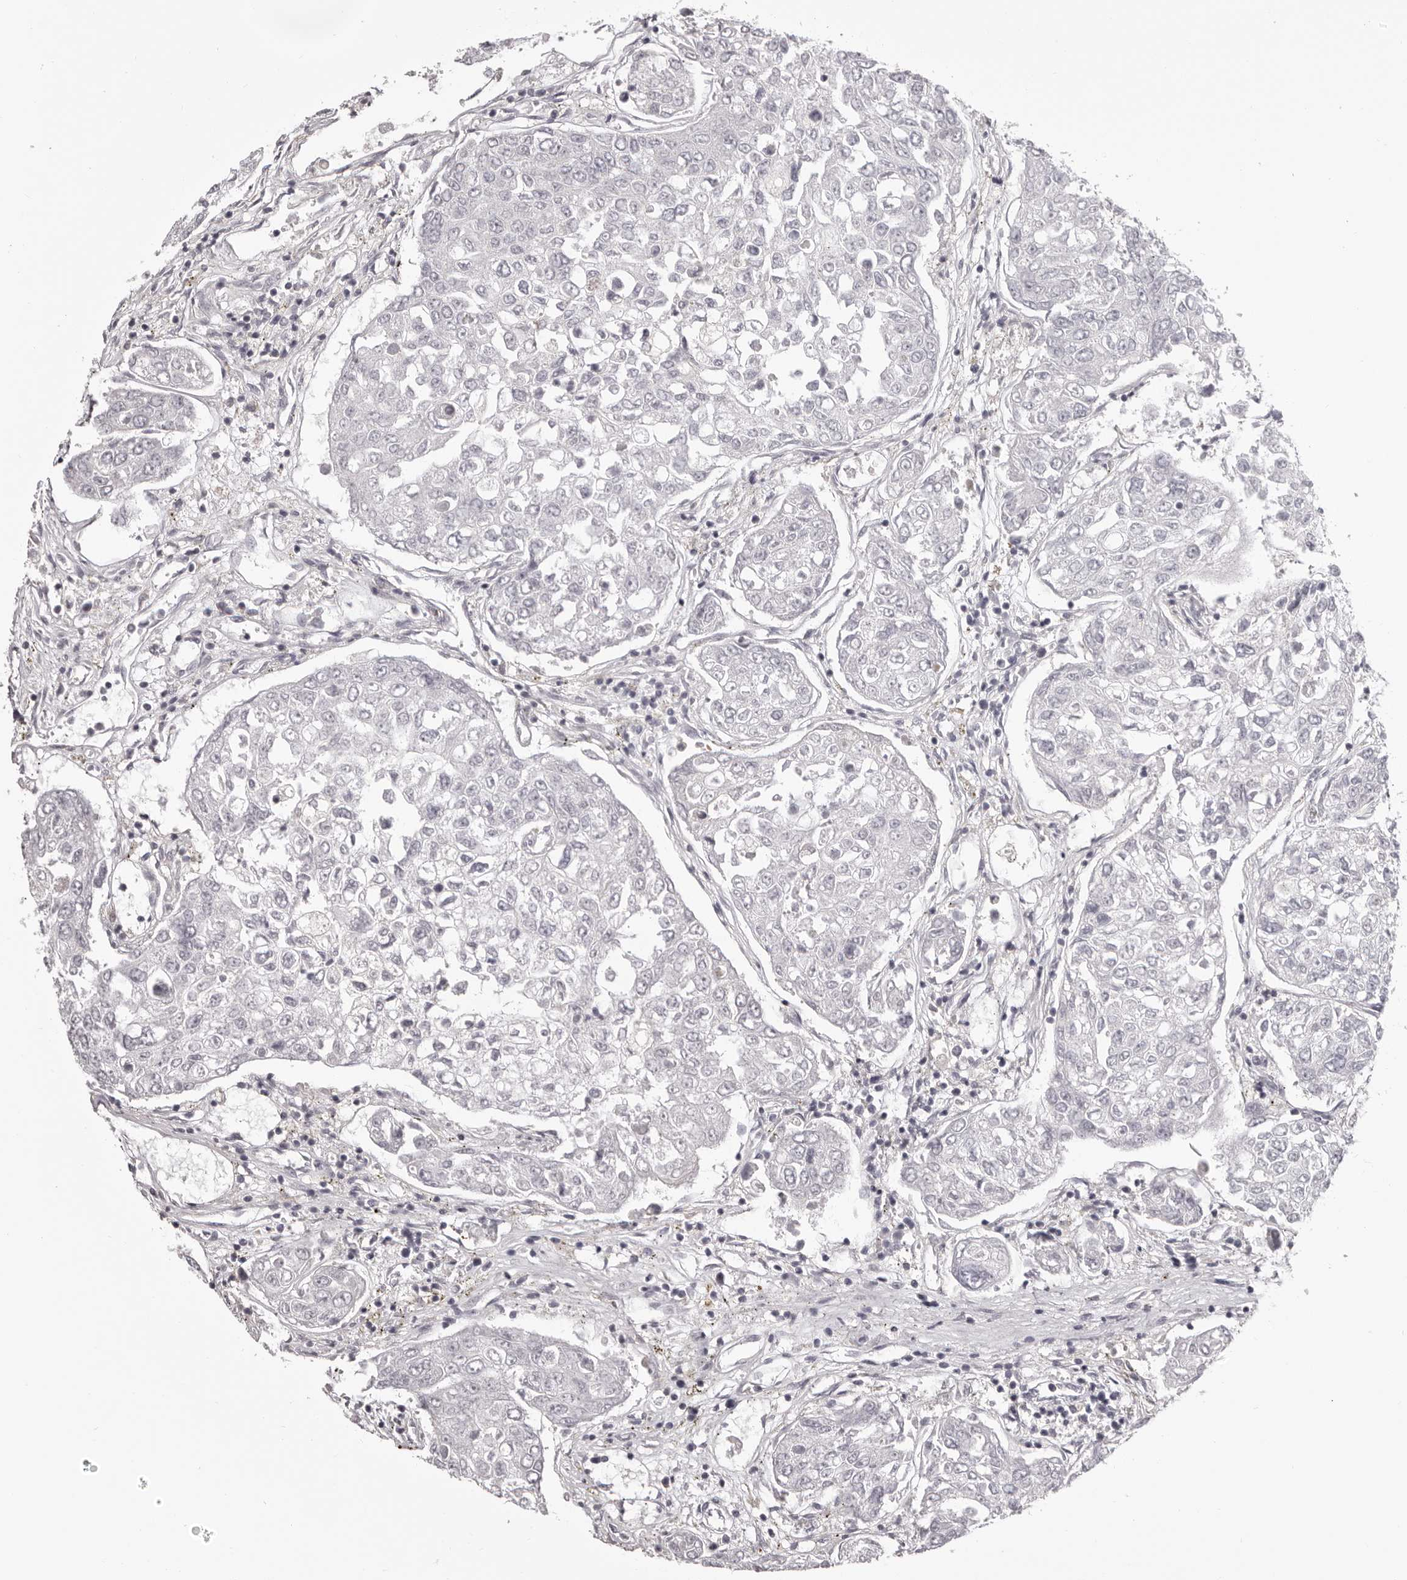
{"staining": {"intensity": "negative", "quantity": "none", "location": "none"}, "tissue": "urothelial cancer", "cell_type": "Tumor cells", "image_type": "cancer", "snomed": [{"axis": "morphology", "description": "Urothelial carcinoma, High grade"}, {"axis": "topography", "description": "Lymph node"}, {"axis": "topography", "description": "Urinary bladder"}], "caption": "Immunohistochemistry (IHC) of human urothelial cancer exhibits no positivity in tumor cells.", "gene": "OTUD3", "patient": {"sex": "male", "age": 51}}